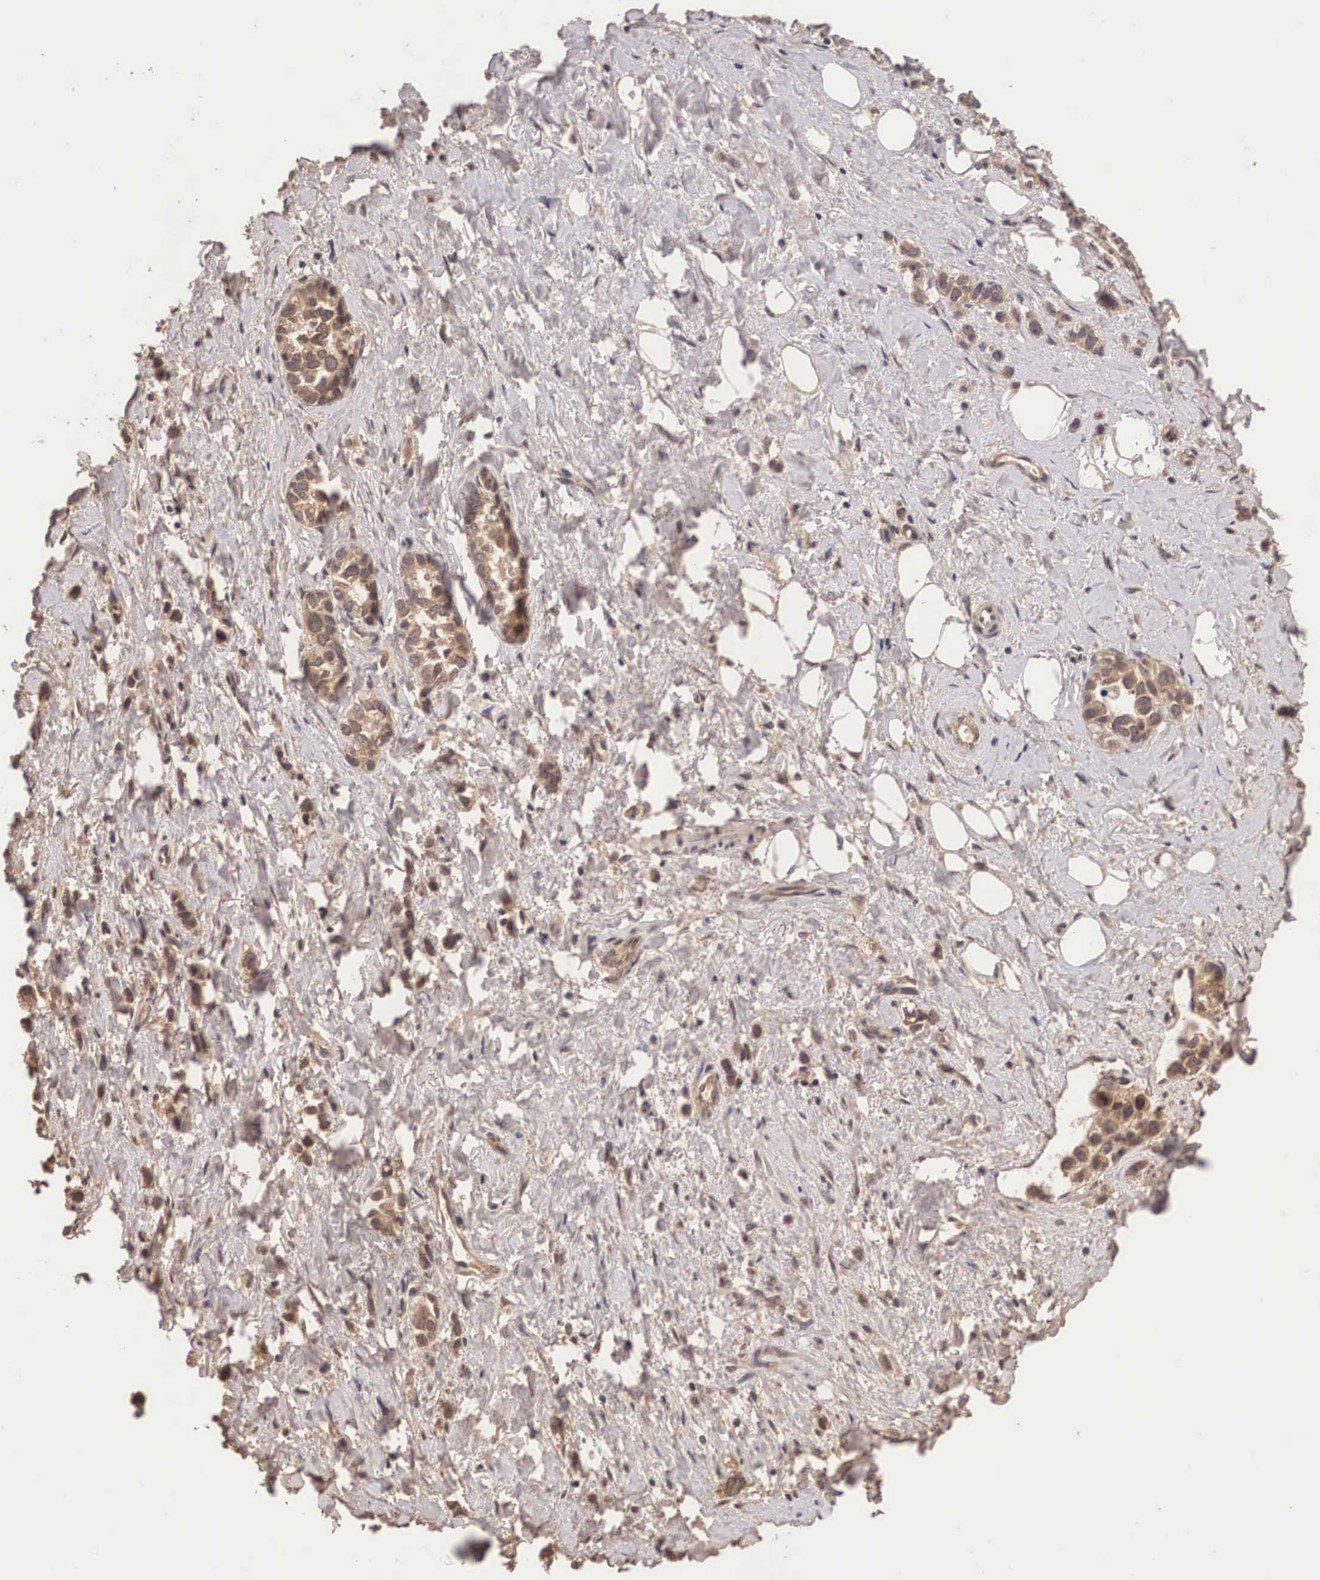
{"staining": {"intensity": "moderate", "quantity": ">75%", "location": "cytoplasmic/membranous"}, "tissue": "stomach cancer", "cell_type": "Tumor cells", "image_type": "cancer", "snomed": [{"axis": "morphology", "description": "Adenocarcinoma, NOS"}, {"axis": "topography", "description": "Stomach, upper"}], "caption": "The immunohistochemical stain shows moderate cytoplasmic/membranous staining in tumor cells of stomach cancer (adenocarcinoma) tissue.", "gene": "BCL6", "patient": {"sex": "male", "age": 76}}